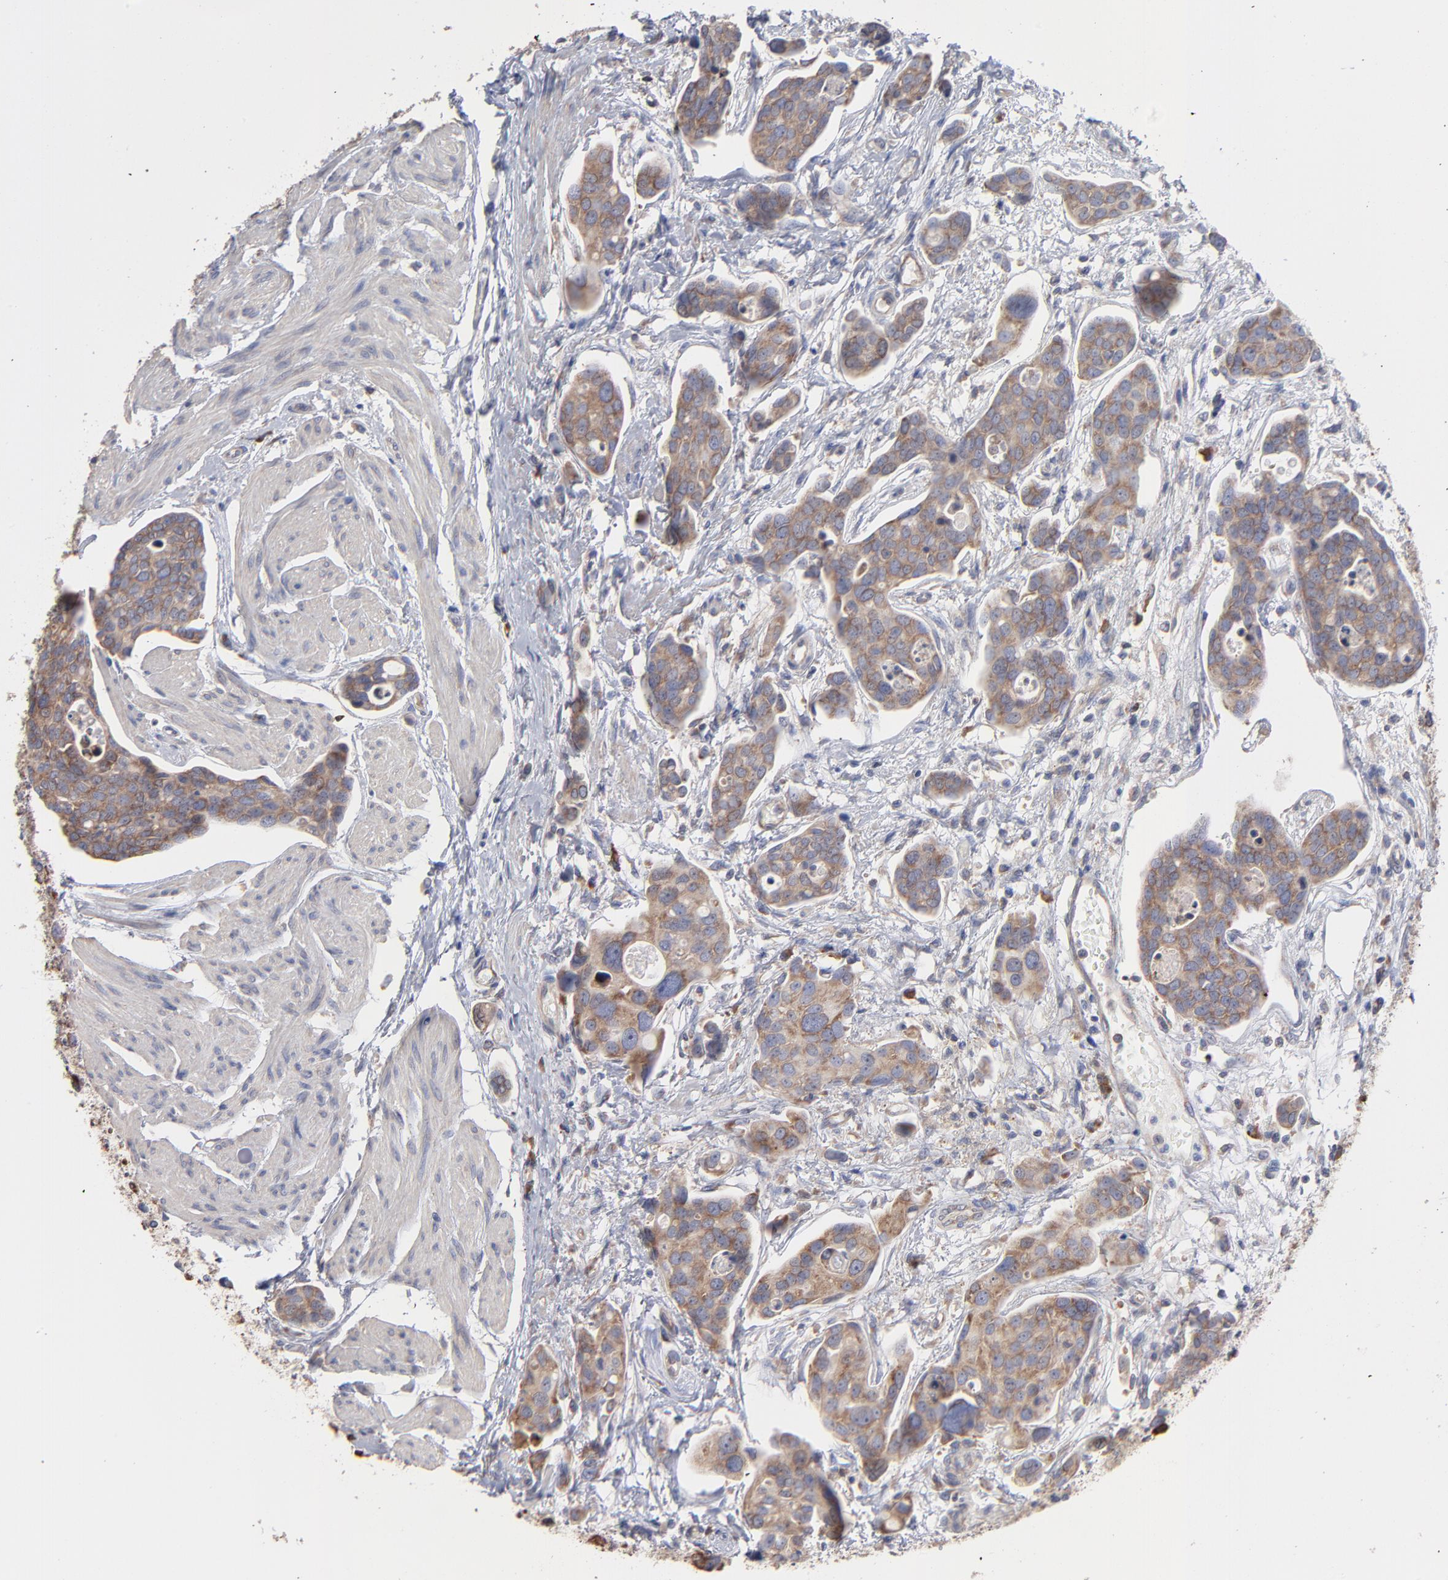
{"staining": {"intensity": "moderate", "quantity": ">75%", "location": "cytoplasmic/membranous"}, "tissue": "urothelial cancer", "cell_type": "Tumor cells", "image_type": "cancer", "snomed": [{"axis": "morphology", "description": "Urothelial carcinoma, High grade"}, {"axis": "topography", "description": "Urinary bladder"}], "caption": "A high-resolution photomicrograph shows immunohistochemistry staining of urothelial cancer, which reveals moderate cytoplasmic/membranous positivity in about >75% of tumor cells.", "gene": "RPL3", "patient": {"sex": "male", "age": 78}}